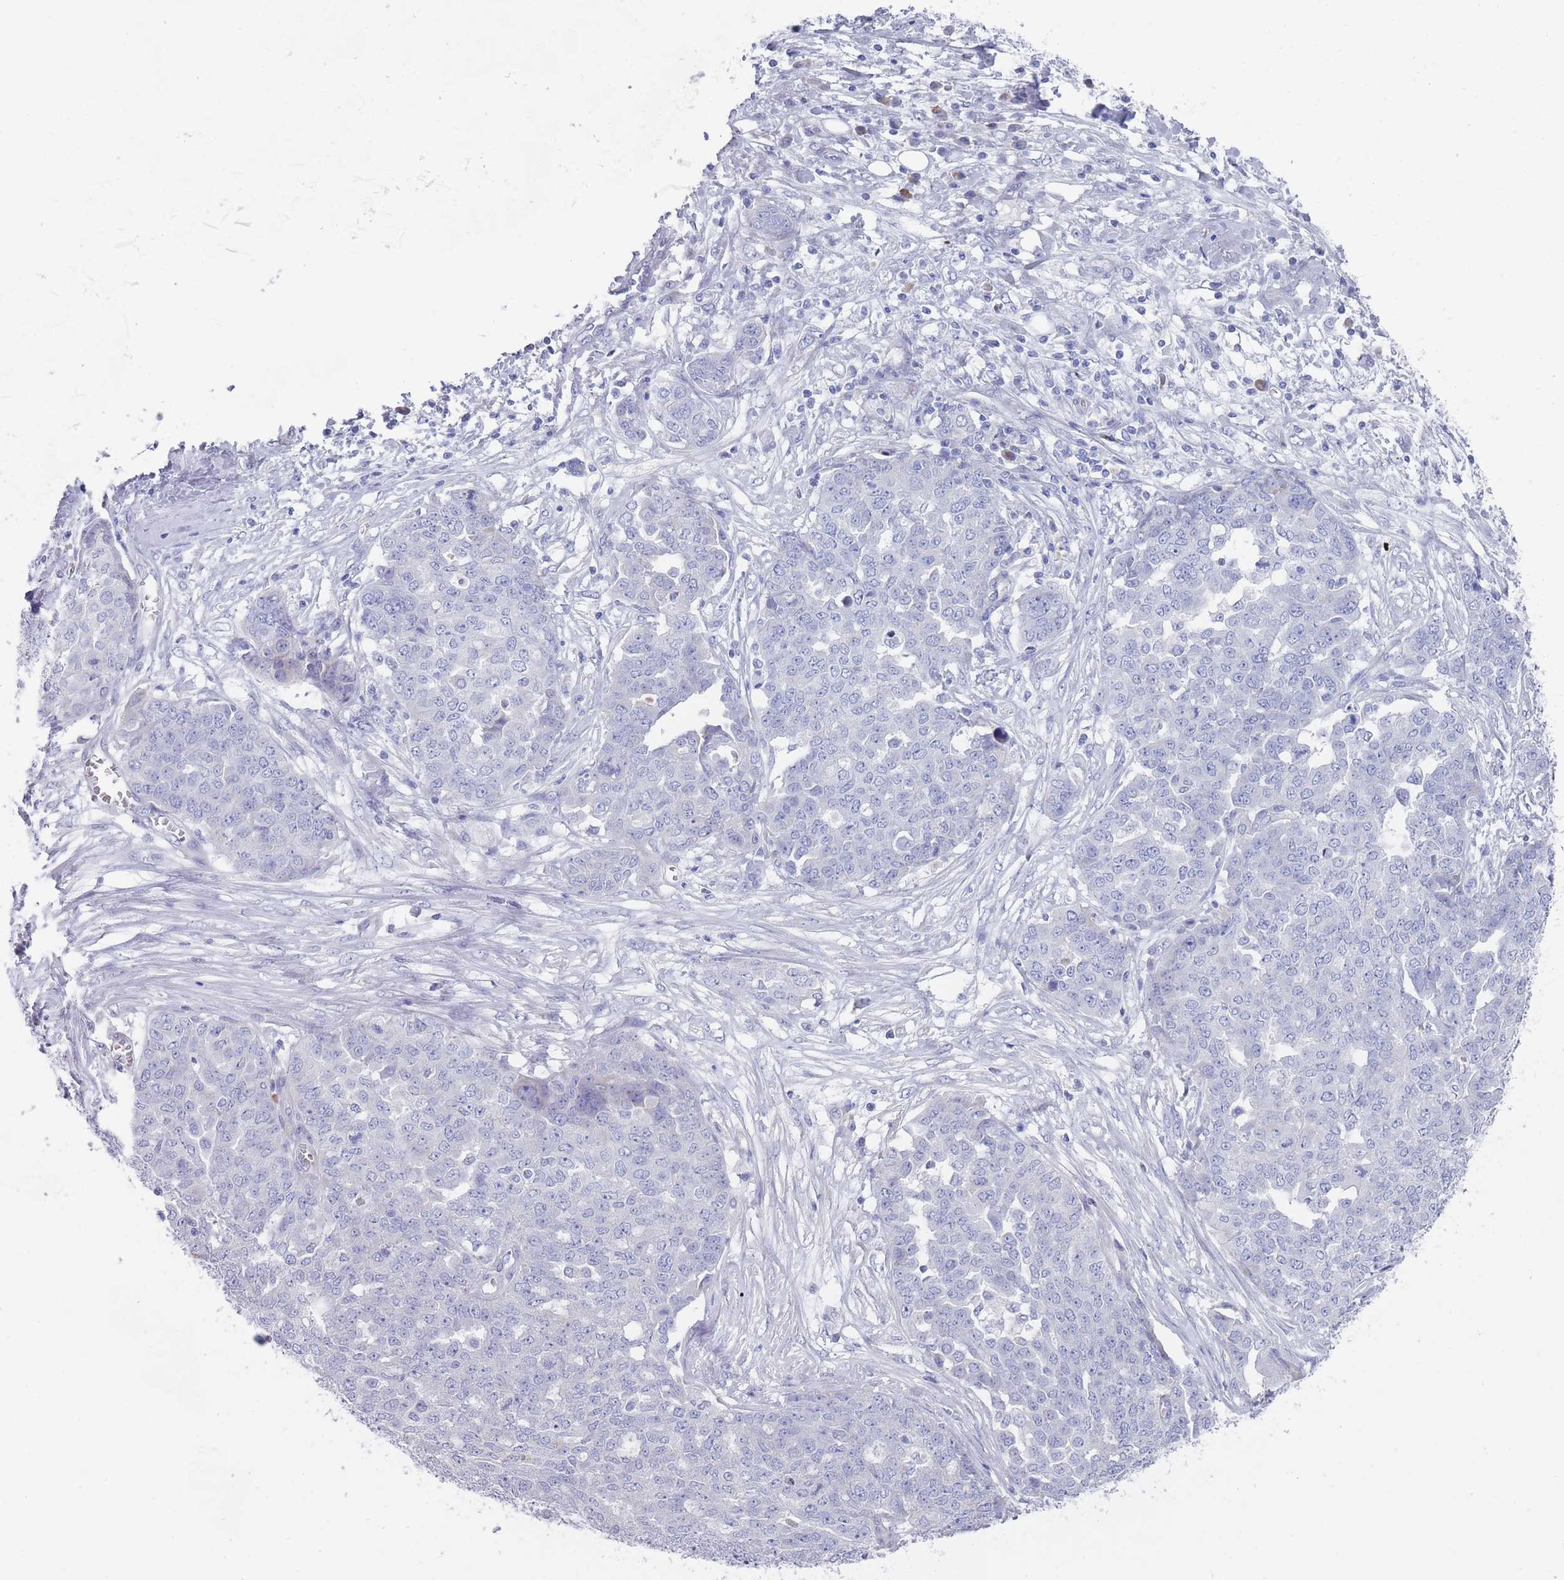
{"staining": {"intensity": "negative", "quantity": "none", "location": "none"}, "tissue": "ovarian cancer", "cell_type": "Tumor cells", "image_type": "cancer", "snomed": [{"axis": "morphology", "description": "Cystadenocarcinoma, serous, NOS"}, {"axis": "topography", "description": "Soft tissue"}, {"axis": "topography", "description": "Ovary"}], "caption": "High magnification brightfield microscopy of ovarian serous cystadenocarcinoma stained with DAB (brown) and counterstained with hematoxylin (blue): tumor cells show no significant expression. (Immunohistochemistry (ihc), brightfield microscopy, high magnification).", "gene": "ST8SIA5", "patient": {"sex": "female", "age": 57}}